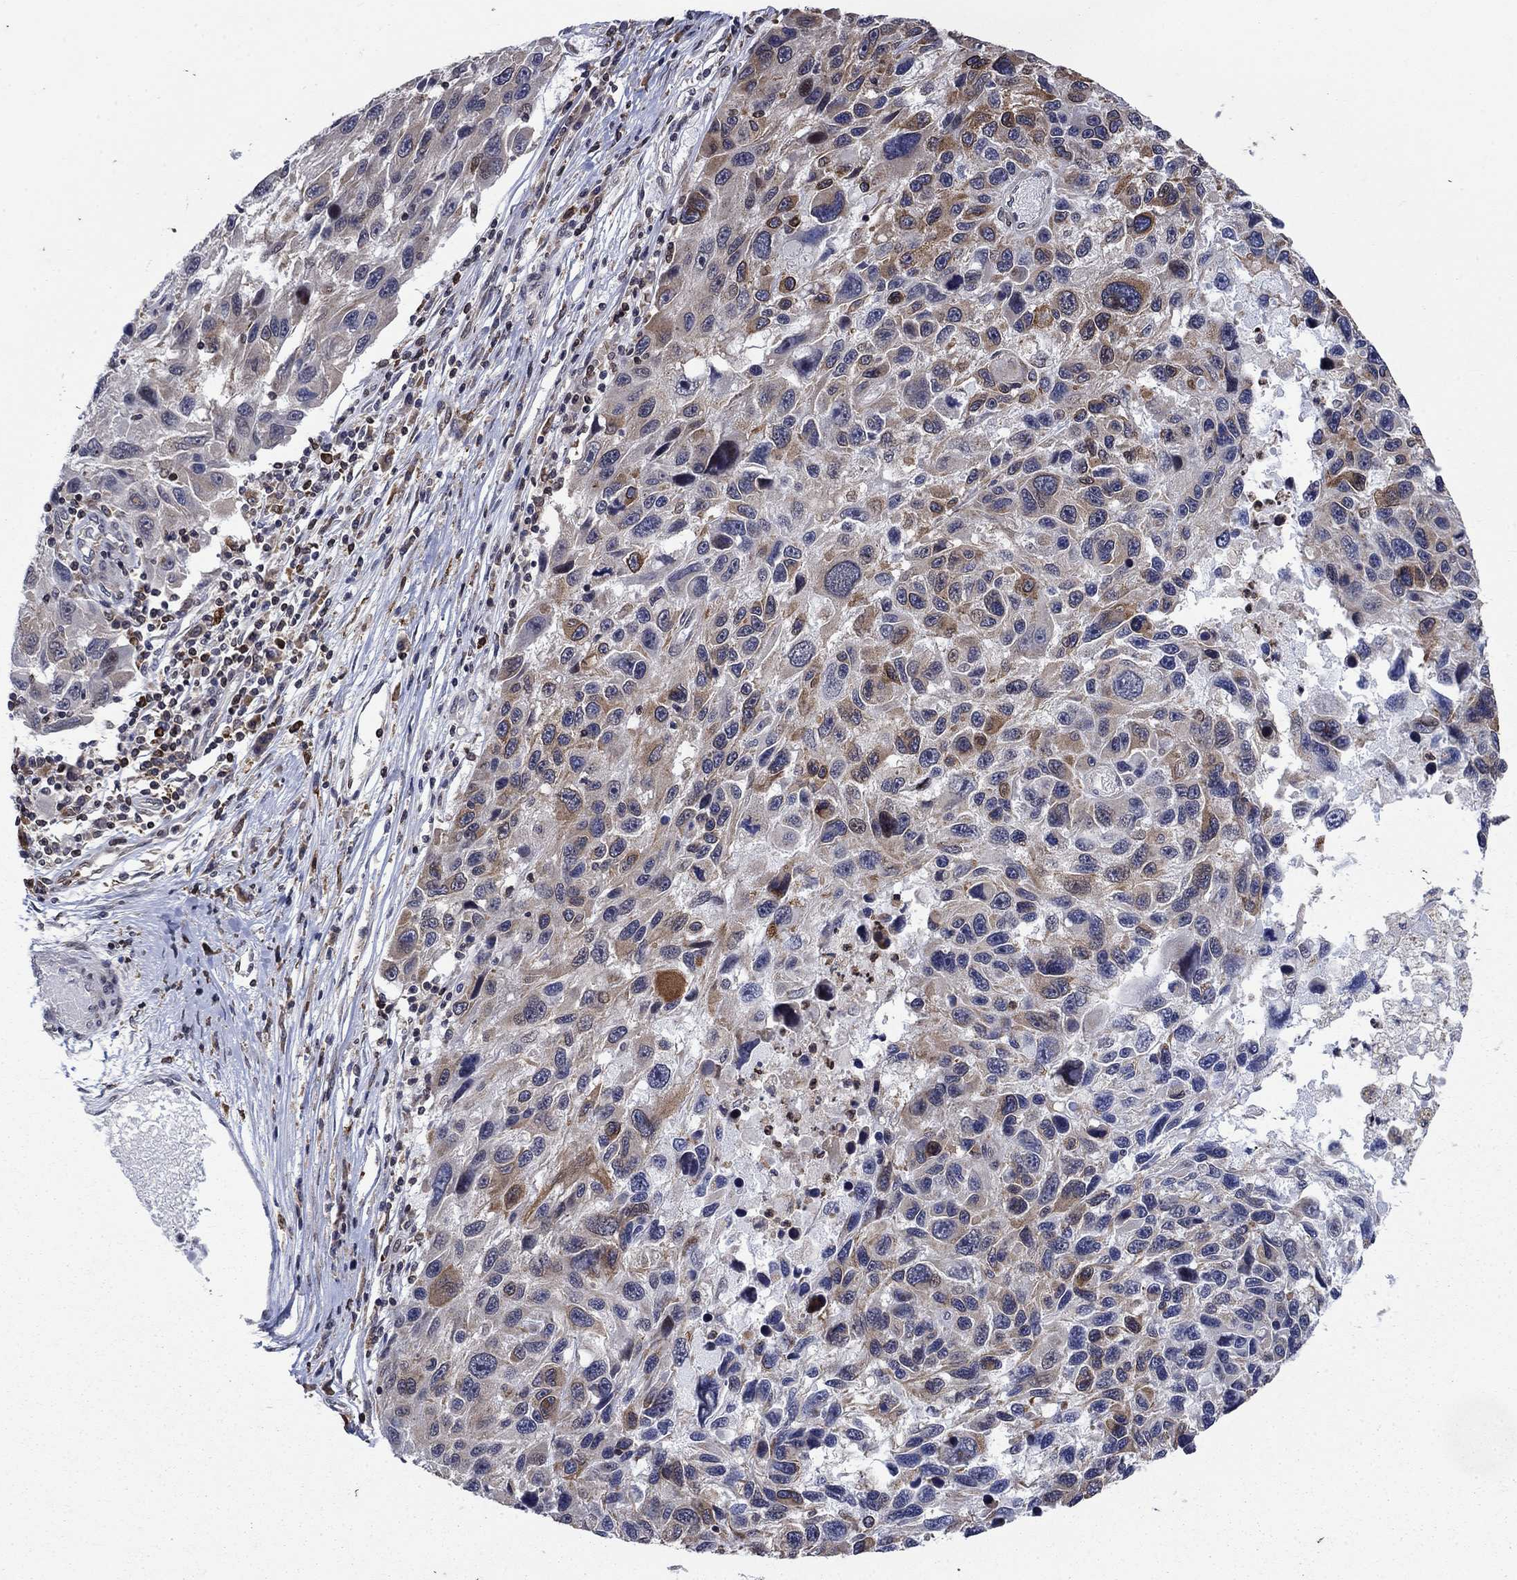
{"staining": {"intensity": "moderate", "quantity": "<25%", "location": "cytoplasmic/membranous"}, "tissue": "melanoma", "cell_type": "Tumor cells", "image_type": "cancer", "snomed": [{"axis": "morphology", "description": "Malignant melanoma, NOS"}, {"axis": "topography", "description": "Skin"}], "caption": "This is an image of immunohistochemistry staining of melanoma, which shows moderate positivity in the cytoplasmic/membranous of tumor cells.", "gene": "DHRS7", "patient": {"sex": "male", "age": 53}}